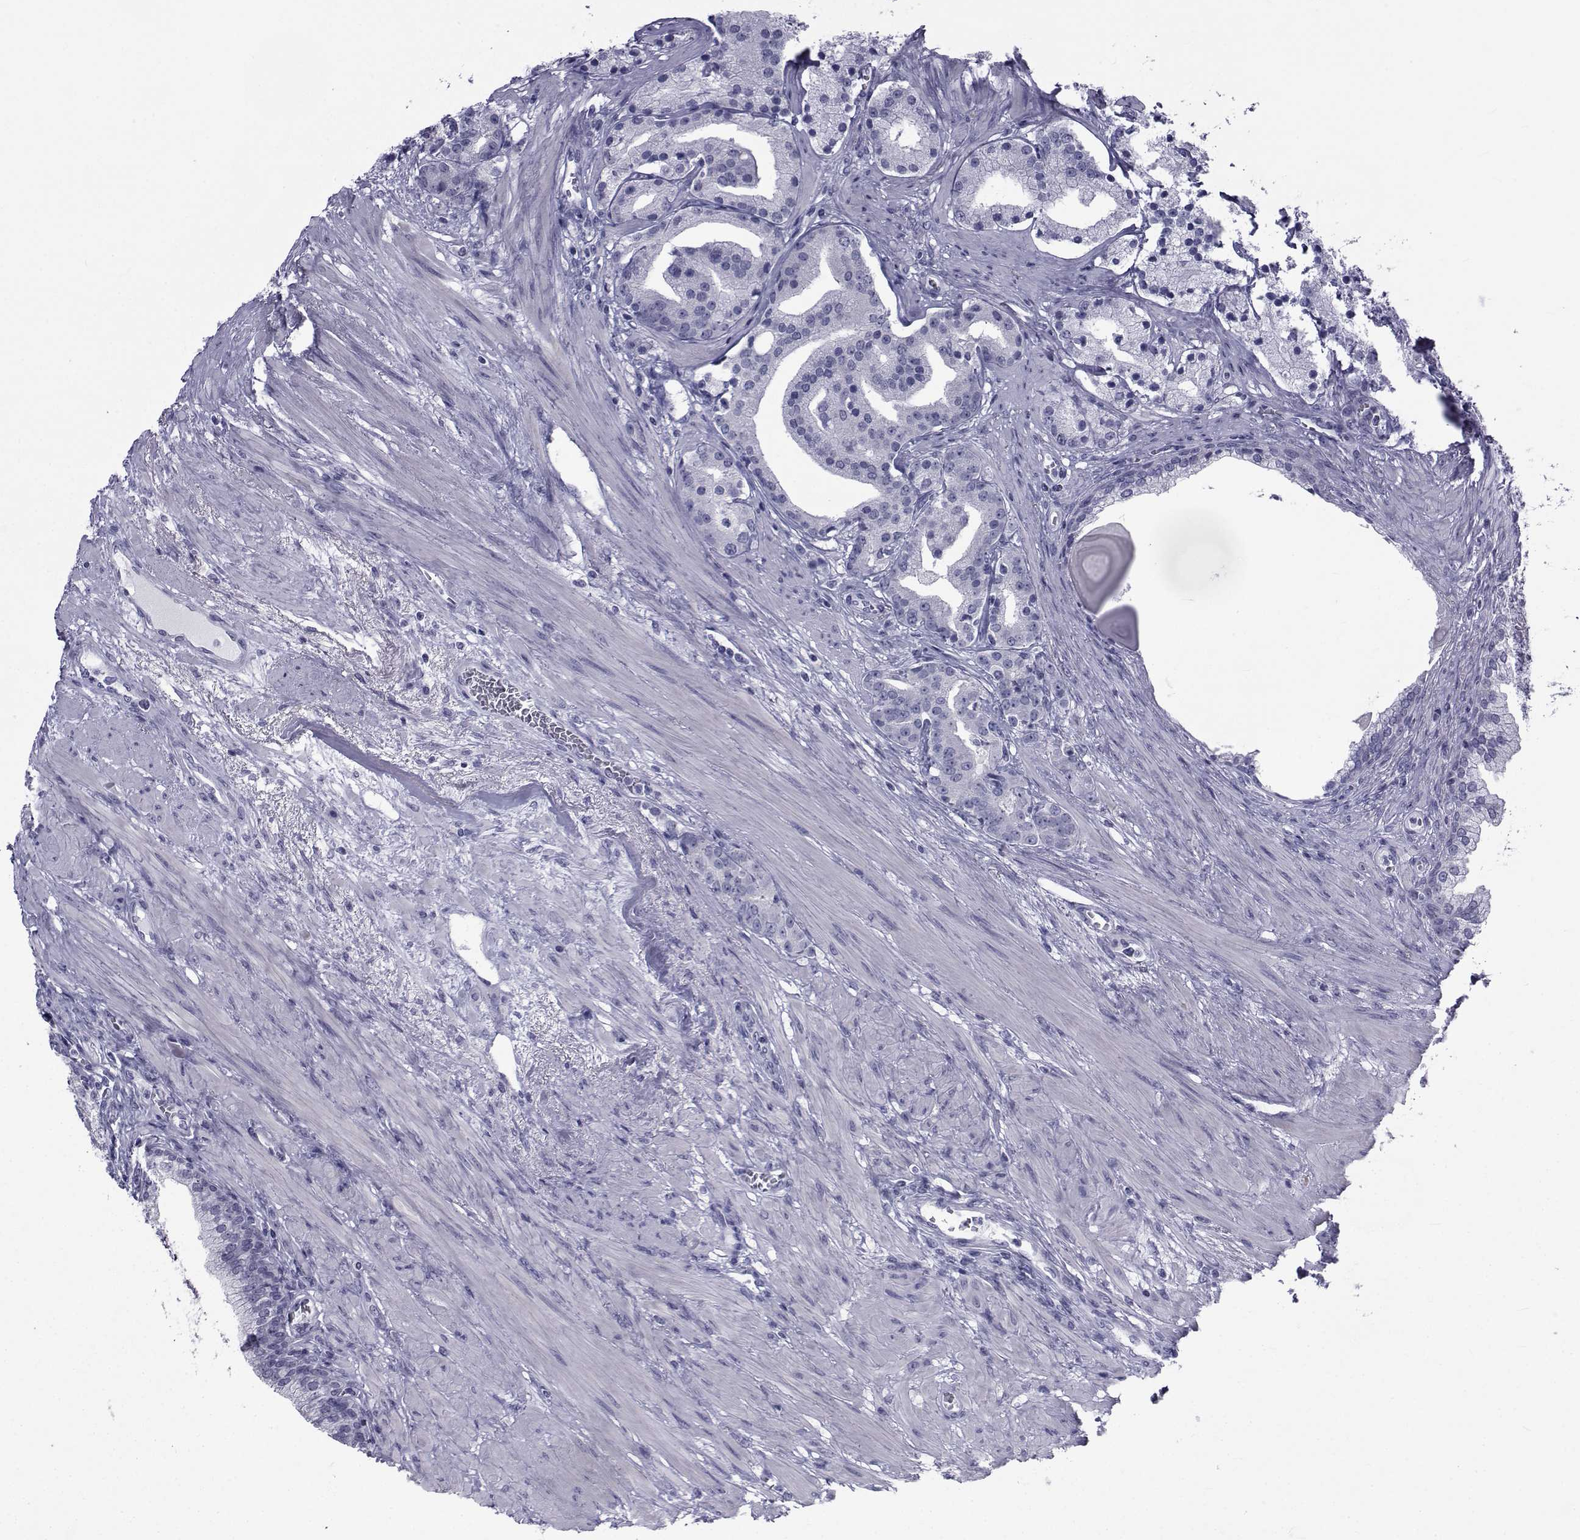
{"staining": {"intensity": "negative", "quantity": "none", "location": "none"}, "tissue": "prostate cancer", "cell_type": "Tumor cells", "image_type": "cancer", "snomed": [{"axis": "morphology", "description": "Adenocarcinoma, NOS"}, {"axis": "topography", "description": "Prostate"}], "caption": "High magnification brightfield microscopy of prostate cancer (adenocarcinoma) stained with DAB (brown) and counterstained with hematoxylin (blue): tumor cells show no significant staining.", "gene": "PDE6H", "patient": {"sex": "male", "age": 69}}